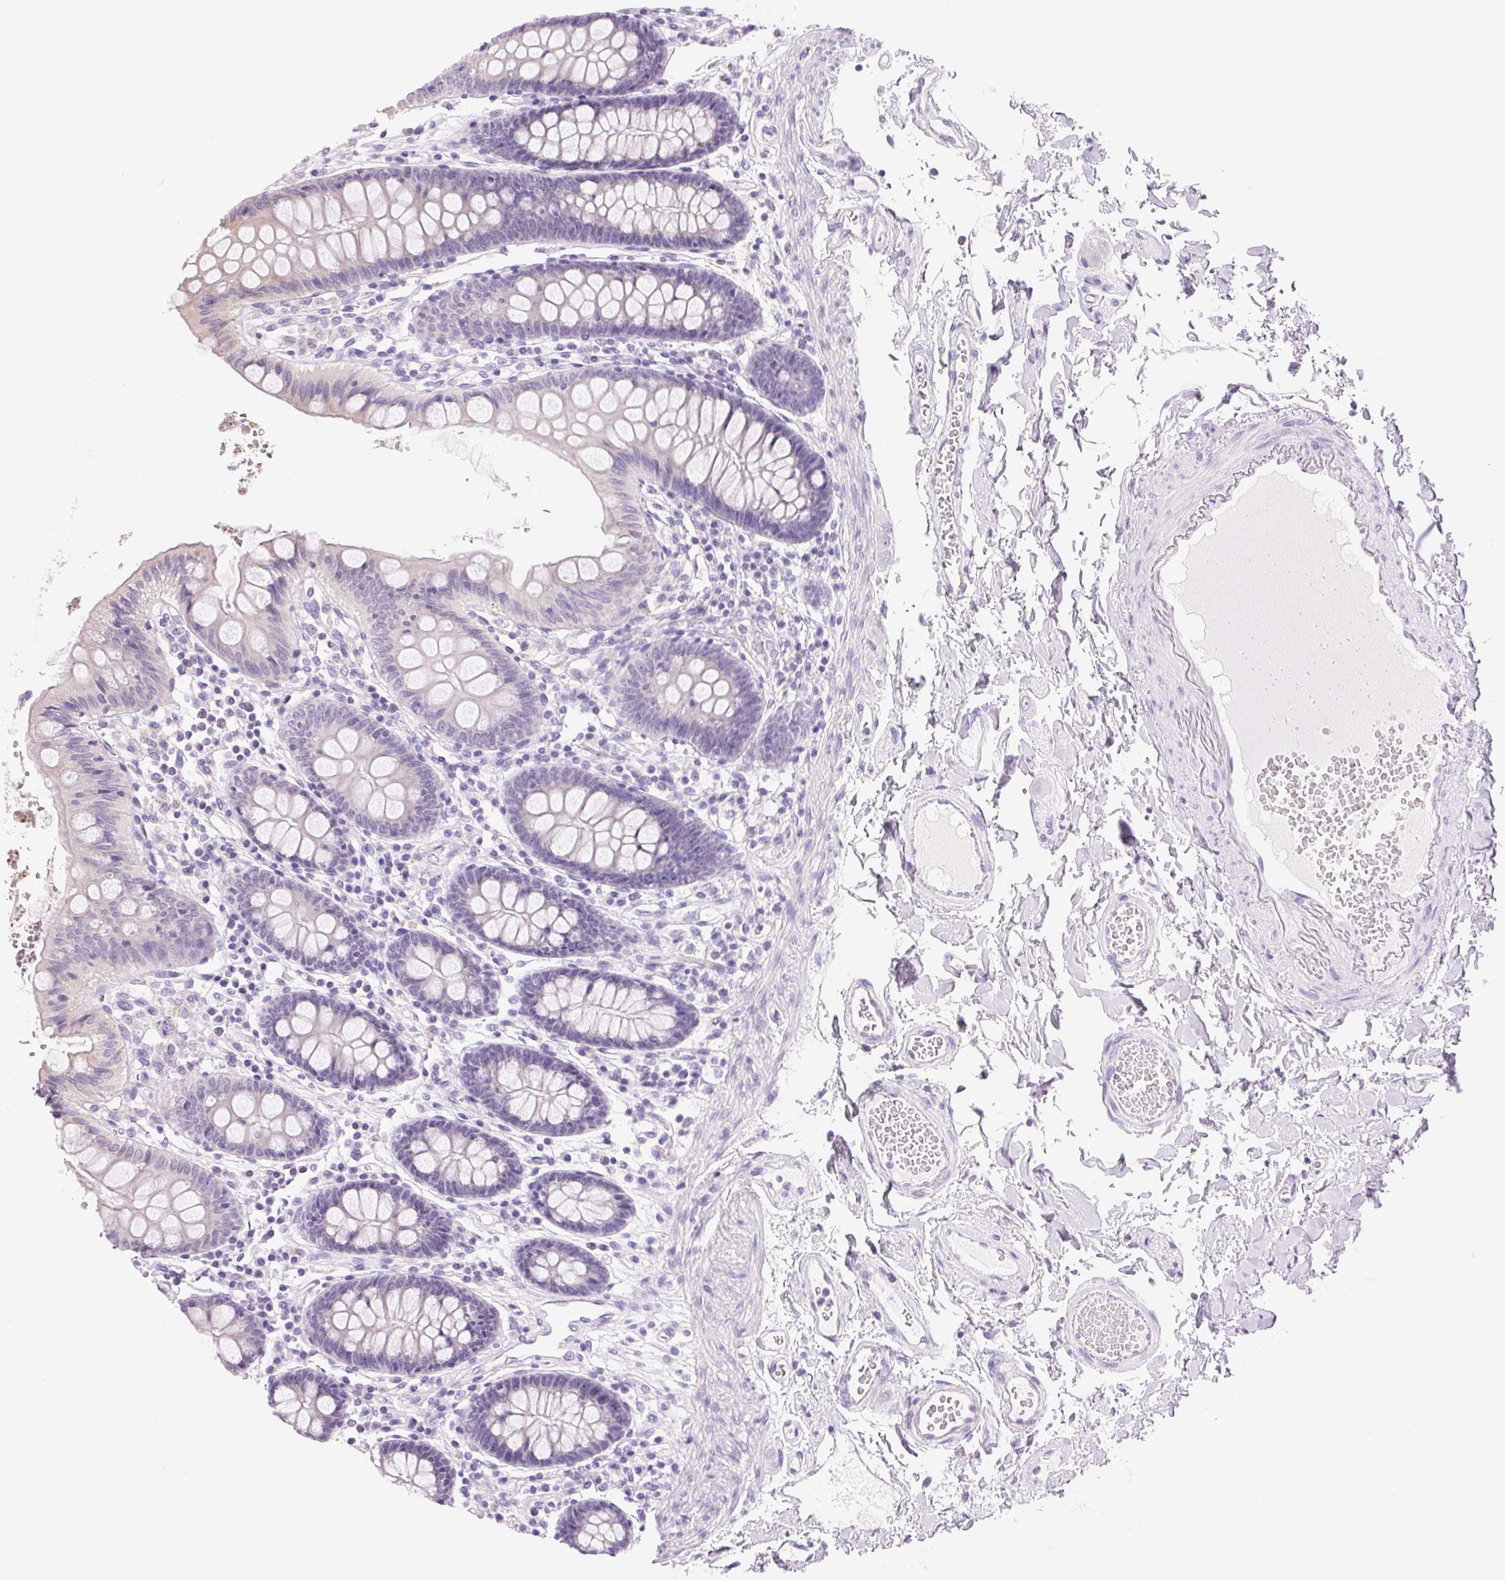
{"staining": {"intensity": "negative", "quantity": "none", "location": "none"}, "tissue": "colon", "cell_type": "Endothelial cells", "image_type": "normal", "snomed": [{"axis": "morphology", "description": "Normal tissue, NOS"}, {"axis": "topography", "description": "Colon"}], "caption": "Endothelial cells are negative for brown protein staining in unremarkable colon. The staining is performed using DAB brown chromogen with nuclei counter-stained in using hematoxylin.", "gene": "DHCR24", "patient": {"sex": "male", "age": 84}}